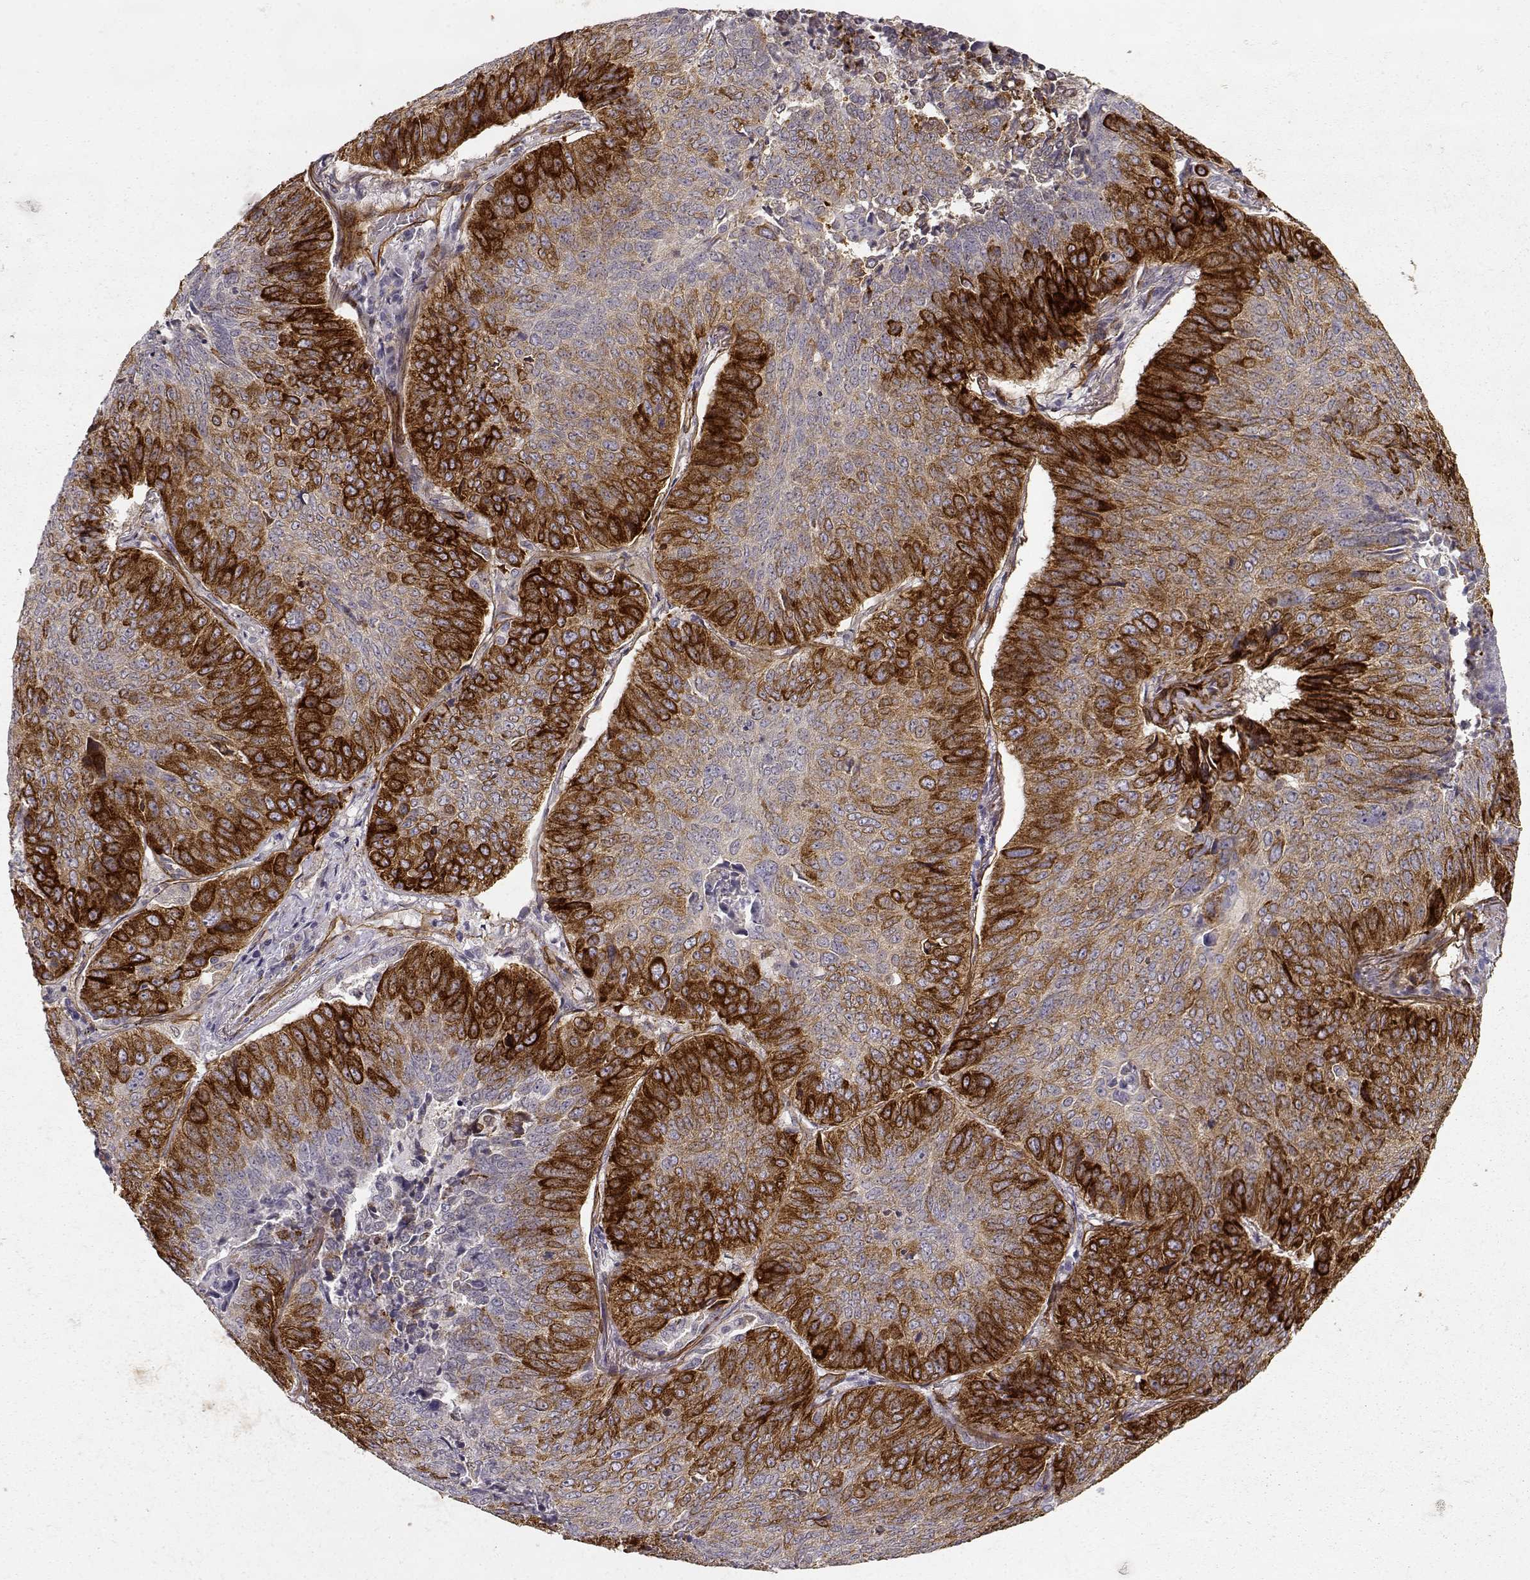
{"staining": {"intensity": "strong", "quantity": ">75%", "location": "cytoplasmic/membranous"}, "tissue": "lung cancer", "cell_type": "Tumor cells", "image_type": "cancer", "snomed": [{"axis": "morphology", "description": "Normal tissue, NOS"}, {"axis": "morphology", "description": "Squamous cell carcinoma, NOS"}, {"axis": "topography", "description": "Bronchus"}, {"axis": "topography", "description": "Lung"}], "caption": "This is an image of IHC staining of lung cancer (squamous cell carcinoma), which shows strong staining in the cytoplasmic/membranous of tumor cells.", "gene": "LAMC1", "patient": {"sex": "male", "age": 64}}